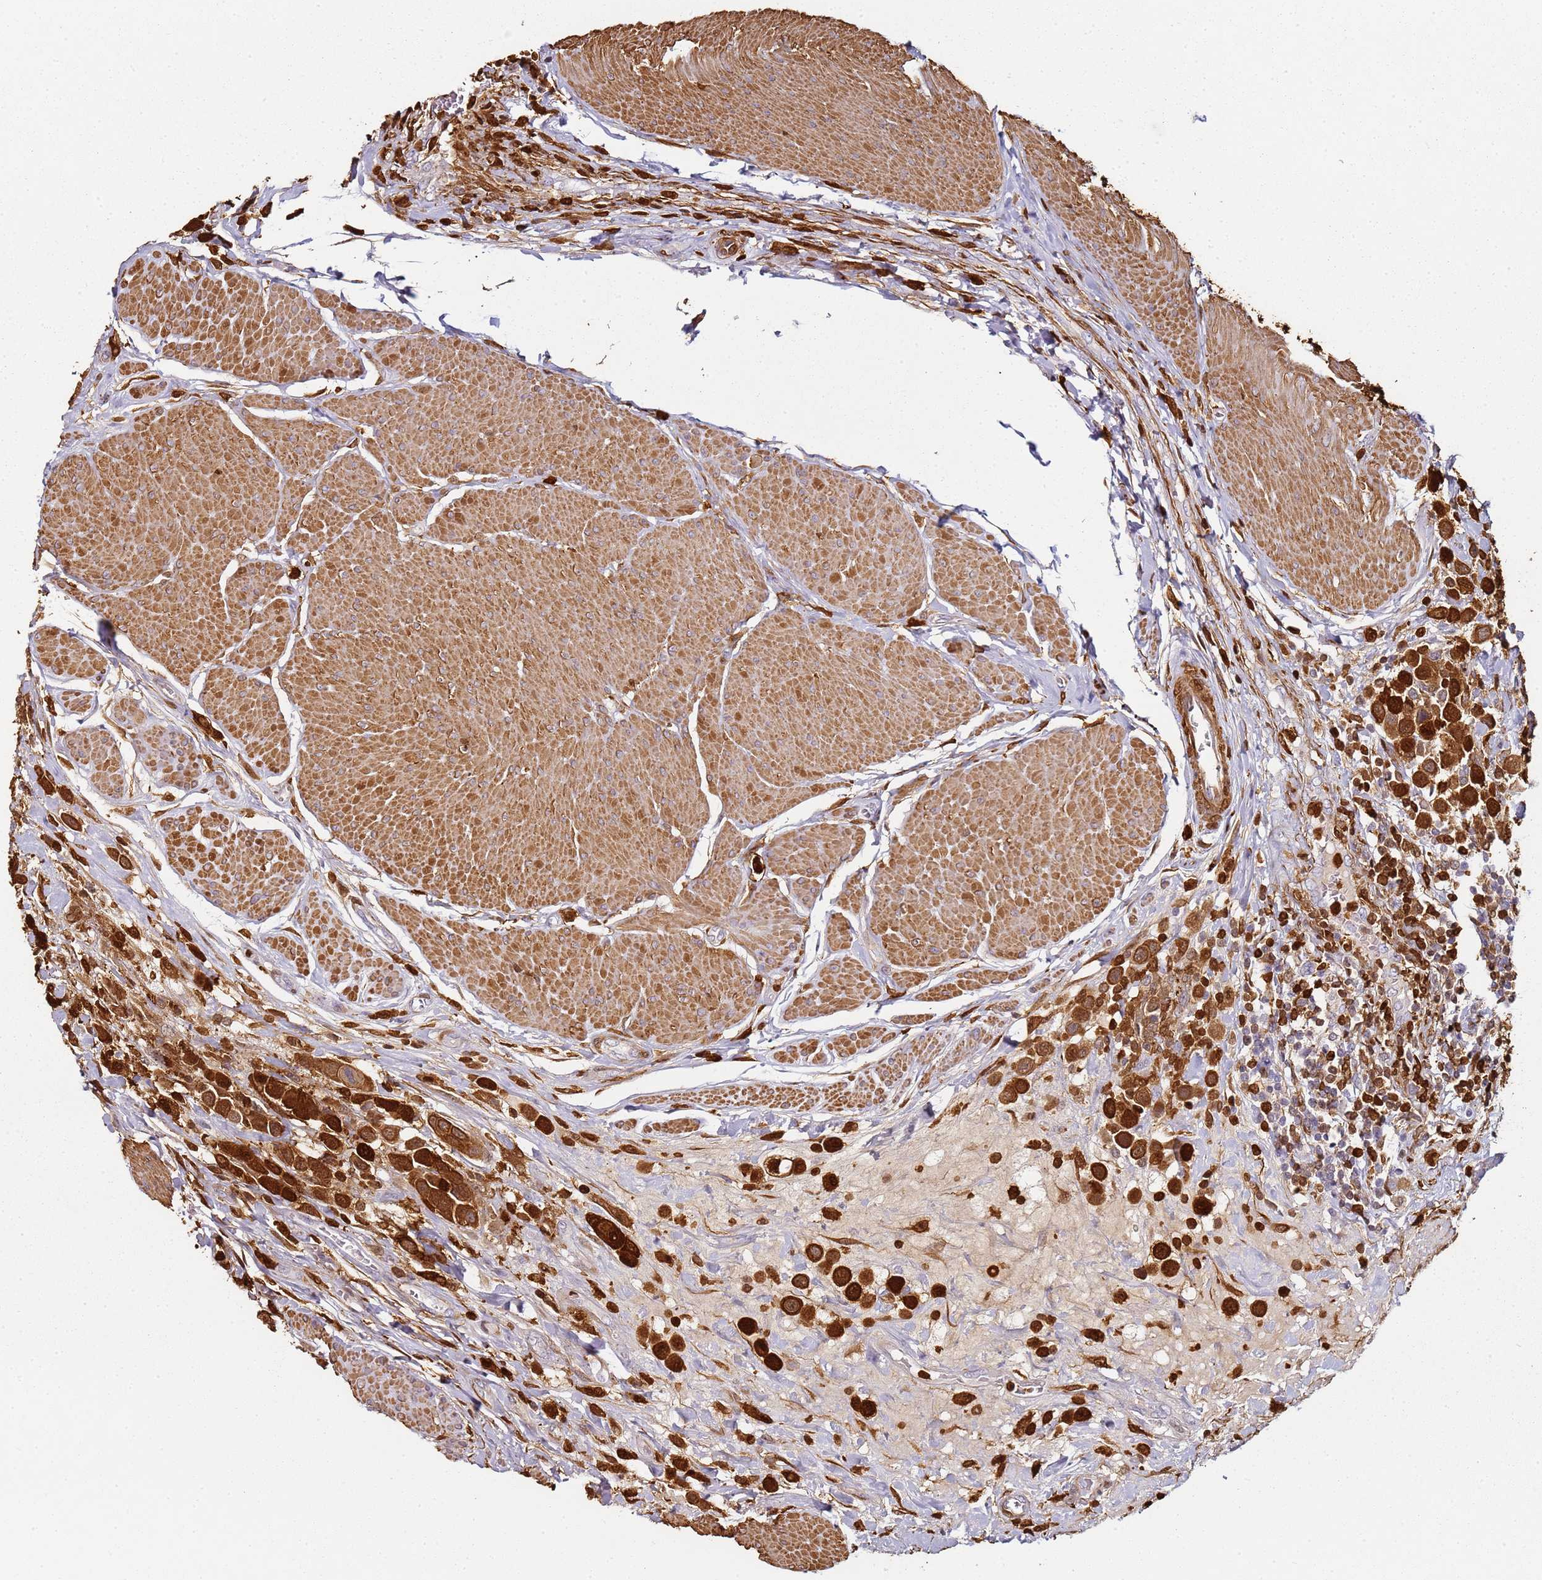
{"staining": {"intensity": "strong", "quantity": ">75%", "location": "cytoplasmic/membranous,nuclear"}, "tissue": "urothelial cancer", "cell_type": "Tumor cells", "image_type": "cancer", "snomed": [{"axis": "morphology", "description": "Urothelial carcinoma, High grade"}, {"axis": "topography", "description": "Urinary bladder"}], "caption": "High-magnification brightfield microscopy of urothelial cancer stained with DAB (brown) and counterstained with hematoxylin (blue). tumor cells exhibit strong cytoplasmic/membranous and nuclear expression is seen in about>75% of cells. The staining was performed using DAB (3,3'-diaminobenzidine) to visualize the protein expression in brown, while the nuclei were stained in blue with hematoxylin (Magnification: 20x).", "gene": "S100A4", "patient": {"sex": "male", "age": 50}}